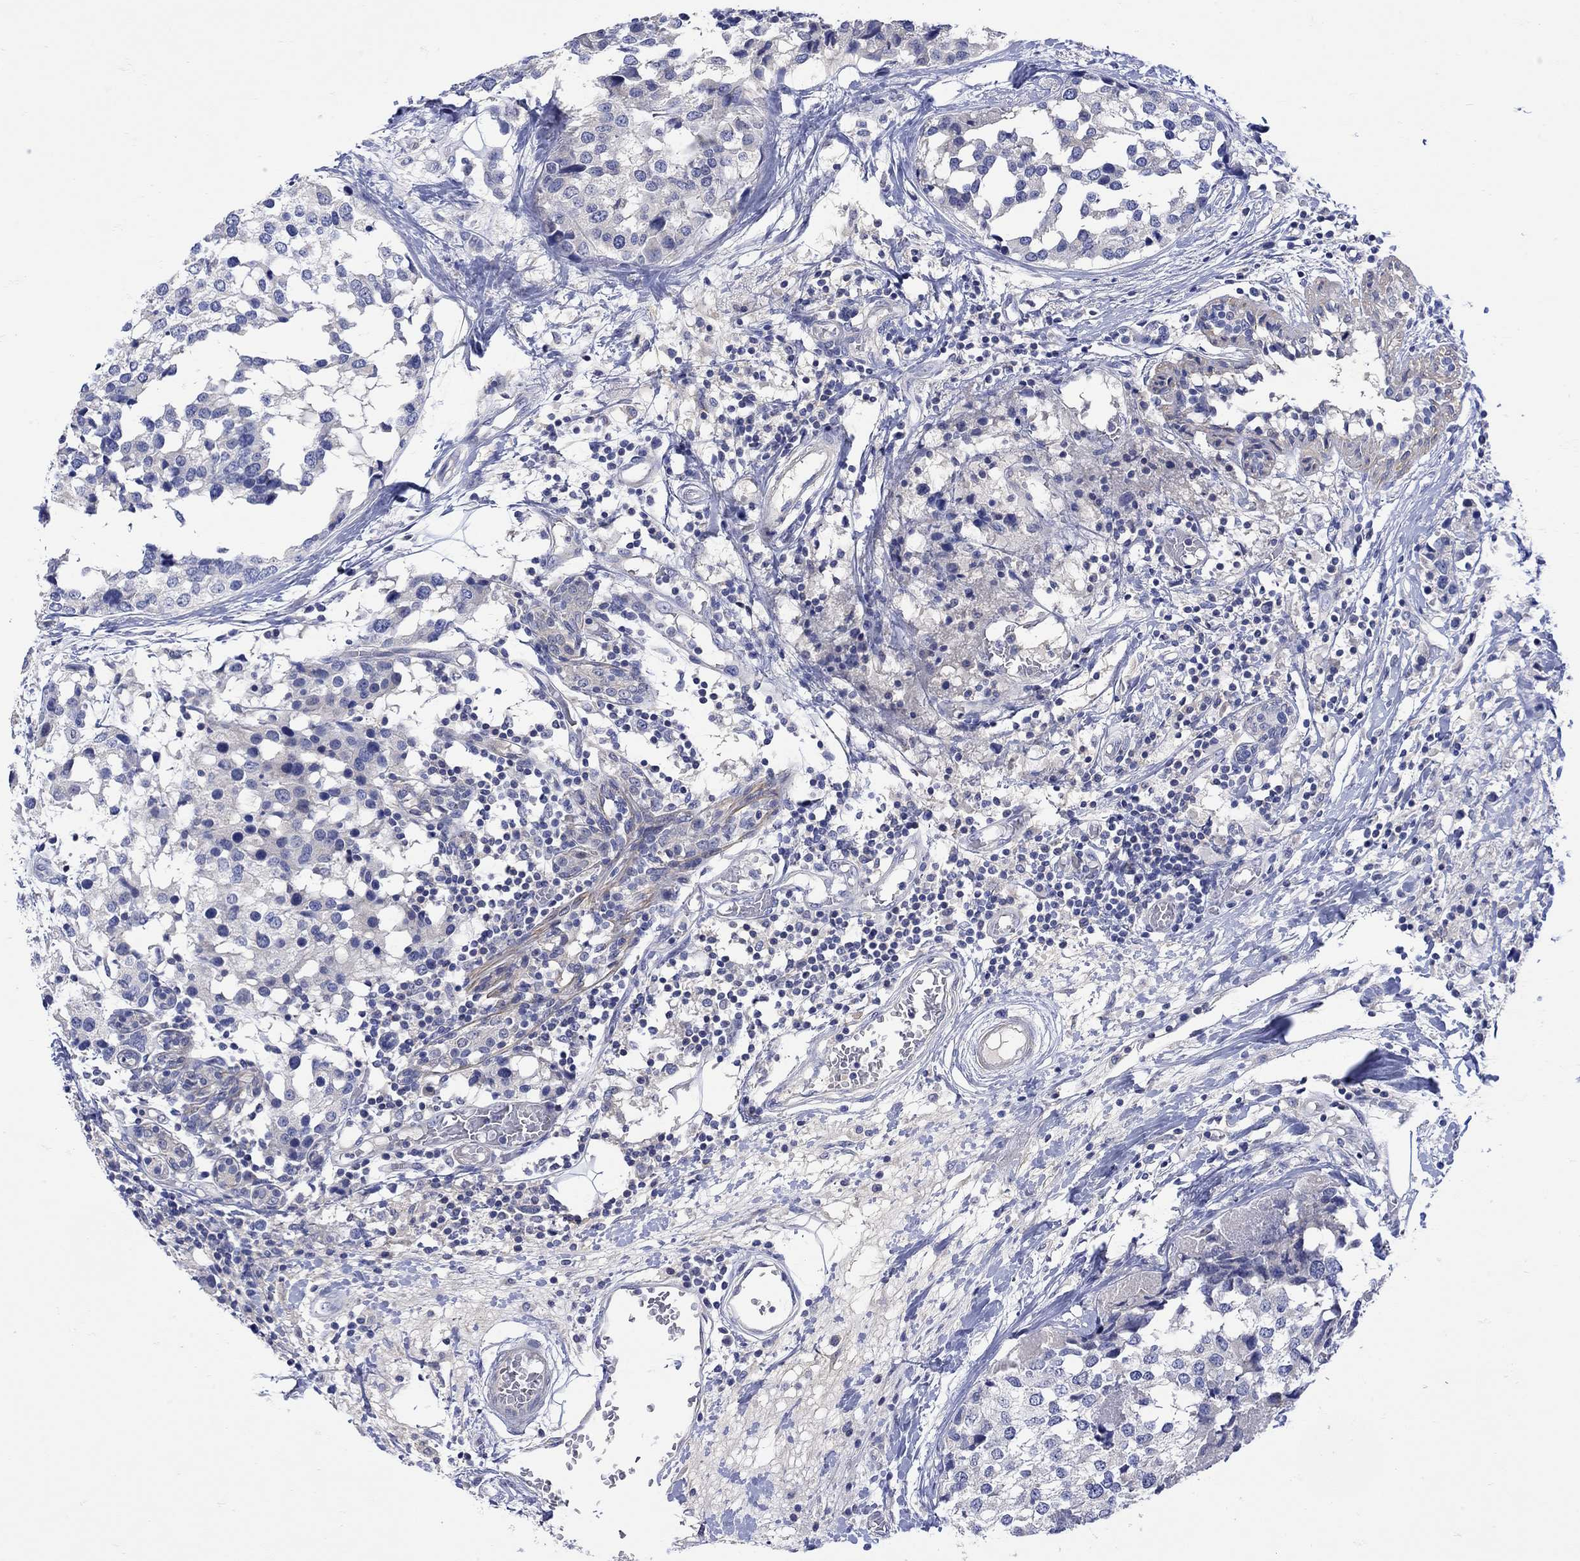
{"staining": {"intensity": "negative", "quantity": "none", "location": "none"}, "tissue": "breast cancer", "cell_type": "Tumor cells", "image_type": "cancer", "snomed": [{"axis": "morphology", "description": "Lobular carcinoma"}, {"axis": "topography", "description": "Breast"}], "caption": "The immunohistochemistry (IHC) histopathology image has no significant expression in tumor cells of breast cancer tissue.", "gene": "MSI1", "patient": {"sex": "female", "age": 59}}